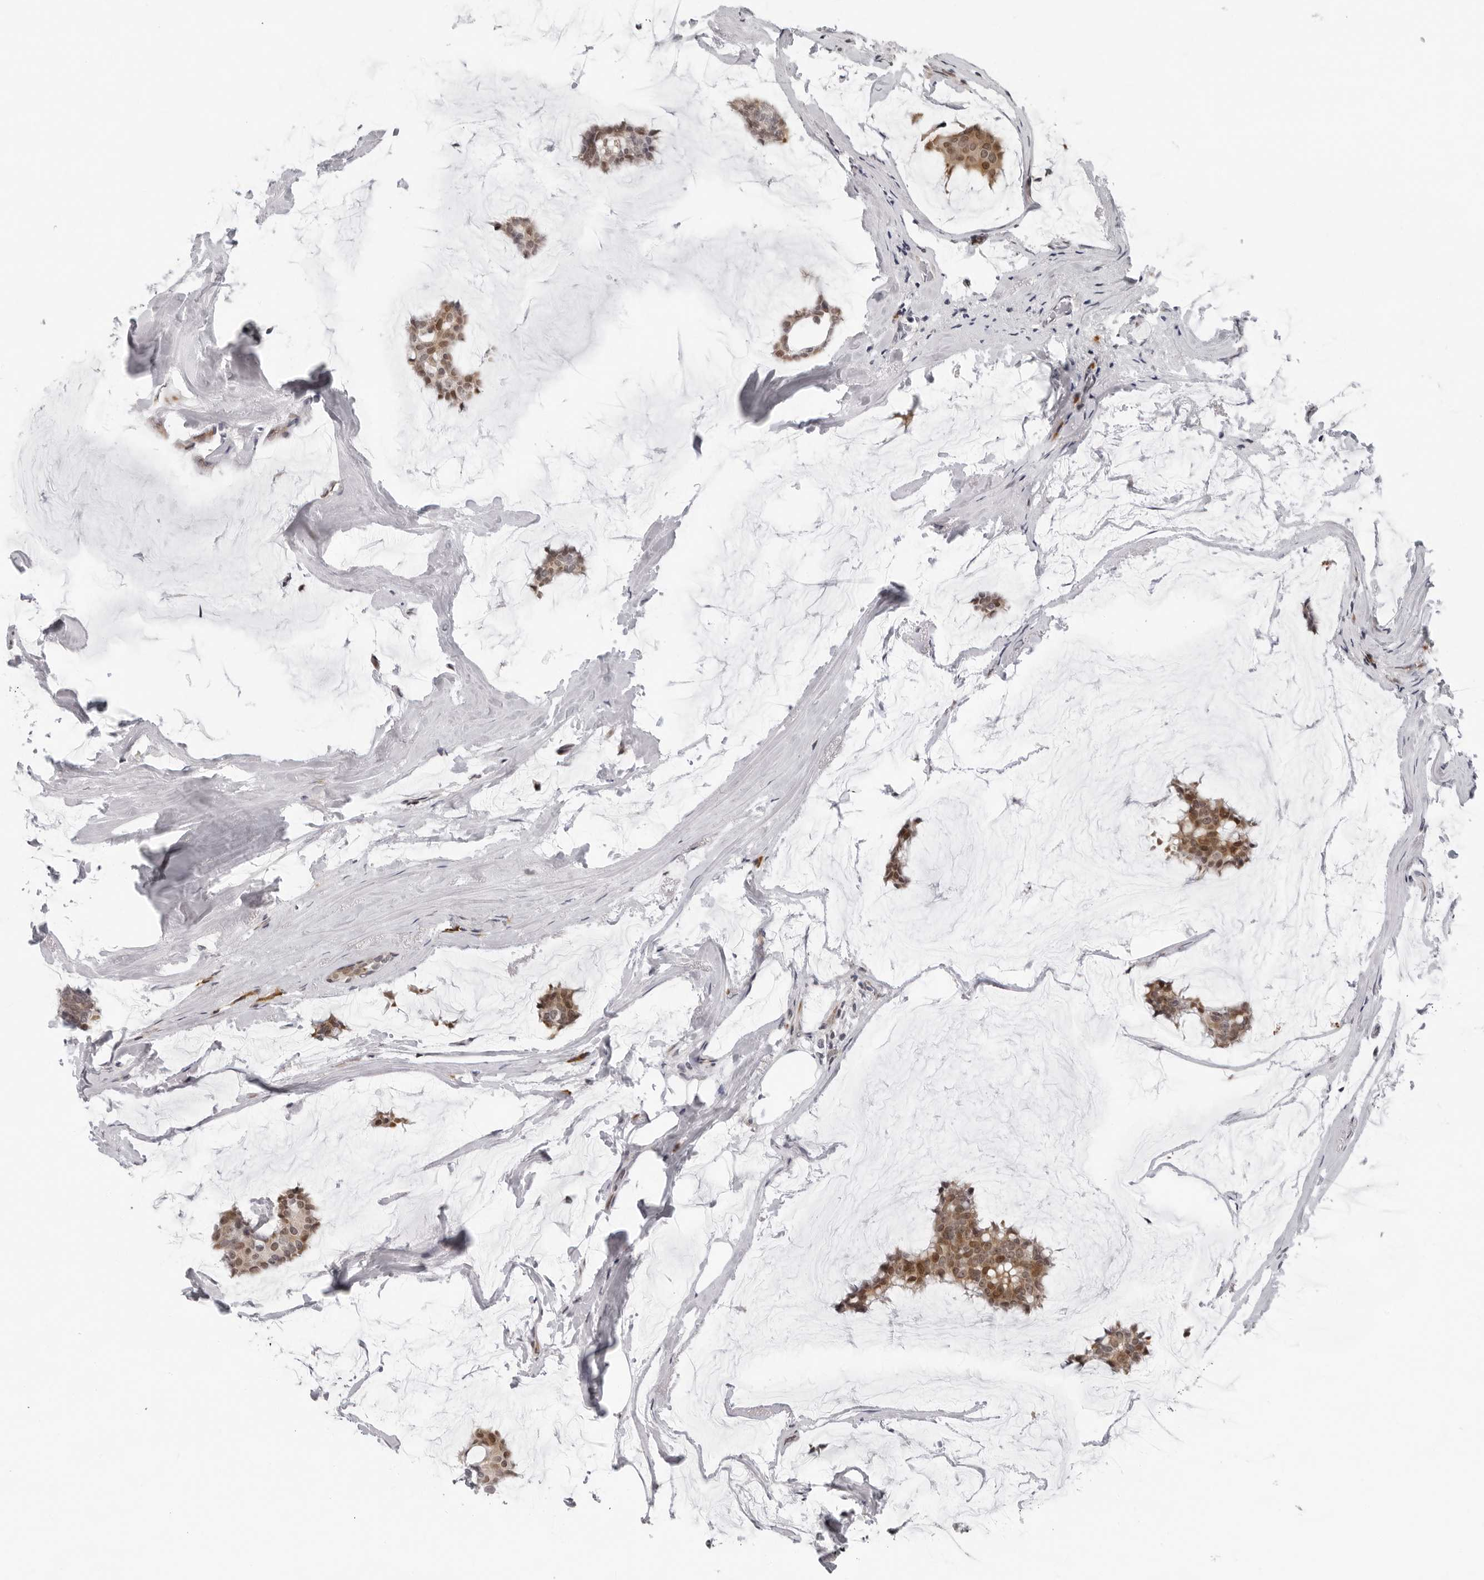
{"staining": {"intensity": "moderate", "quantity": ">75%", "location": "cytoplasmic/membranous,nuclear"}, "tissue": "breast cancer", "cell_type": "Tumor cells", "image_type": "cancer", "snomed": [{"axis": "morphology", "description": "Duct carcinoma"}, {"axis": "topography", "description": "Breast"}], "caption": "Immunohistochemistry of intraductal carcinoma (breast) reveals medium levels of moderate cytoplasmic/membranous and nuclear expression in approximately >75% of tumor cells.", "gene": "PIP4K2C", "patient": {"sex": "female", "age": 93}}